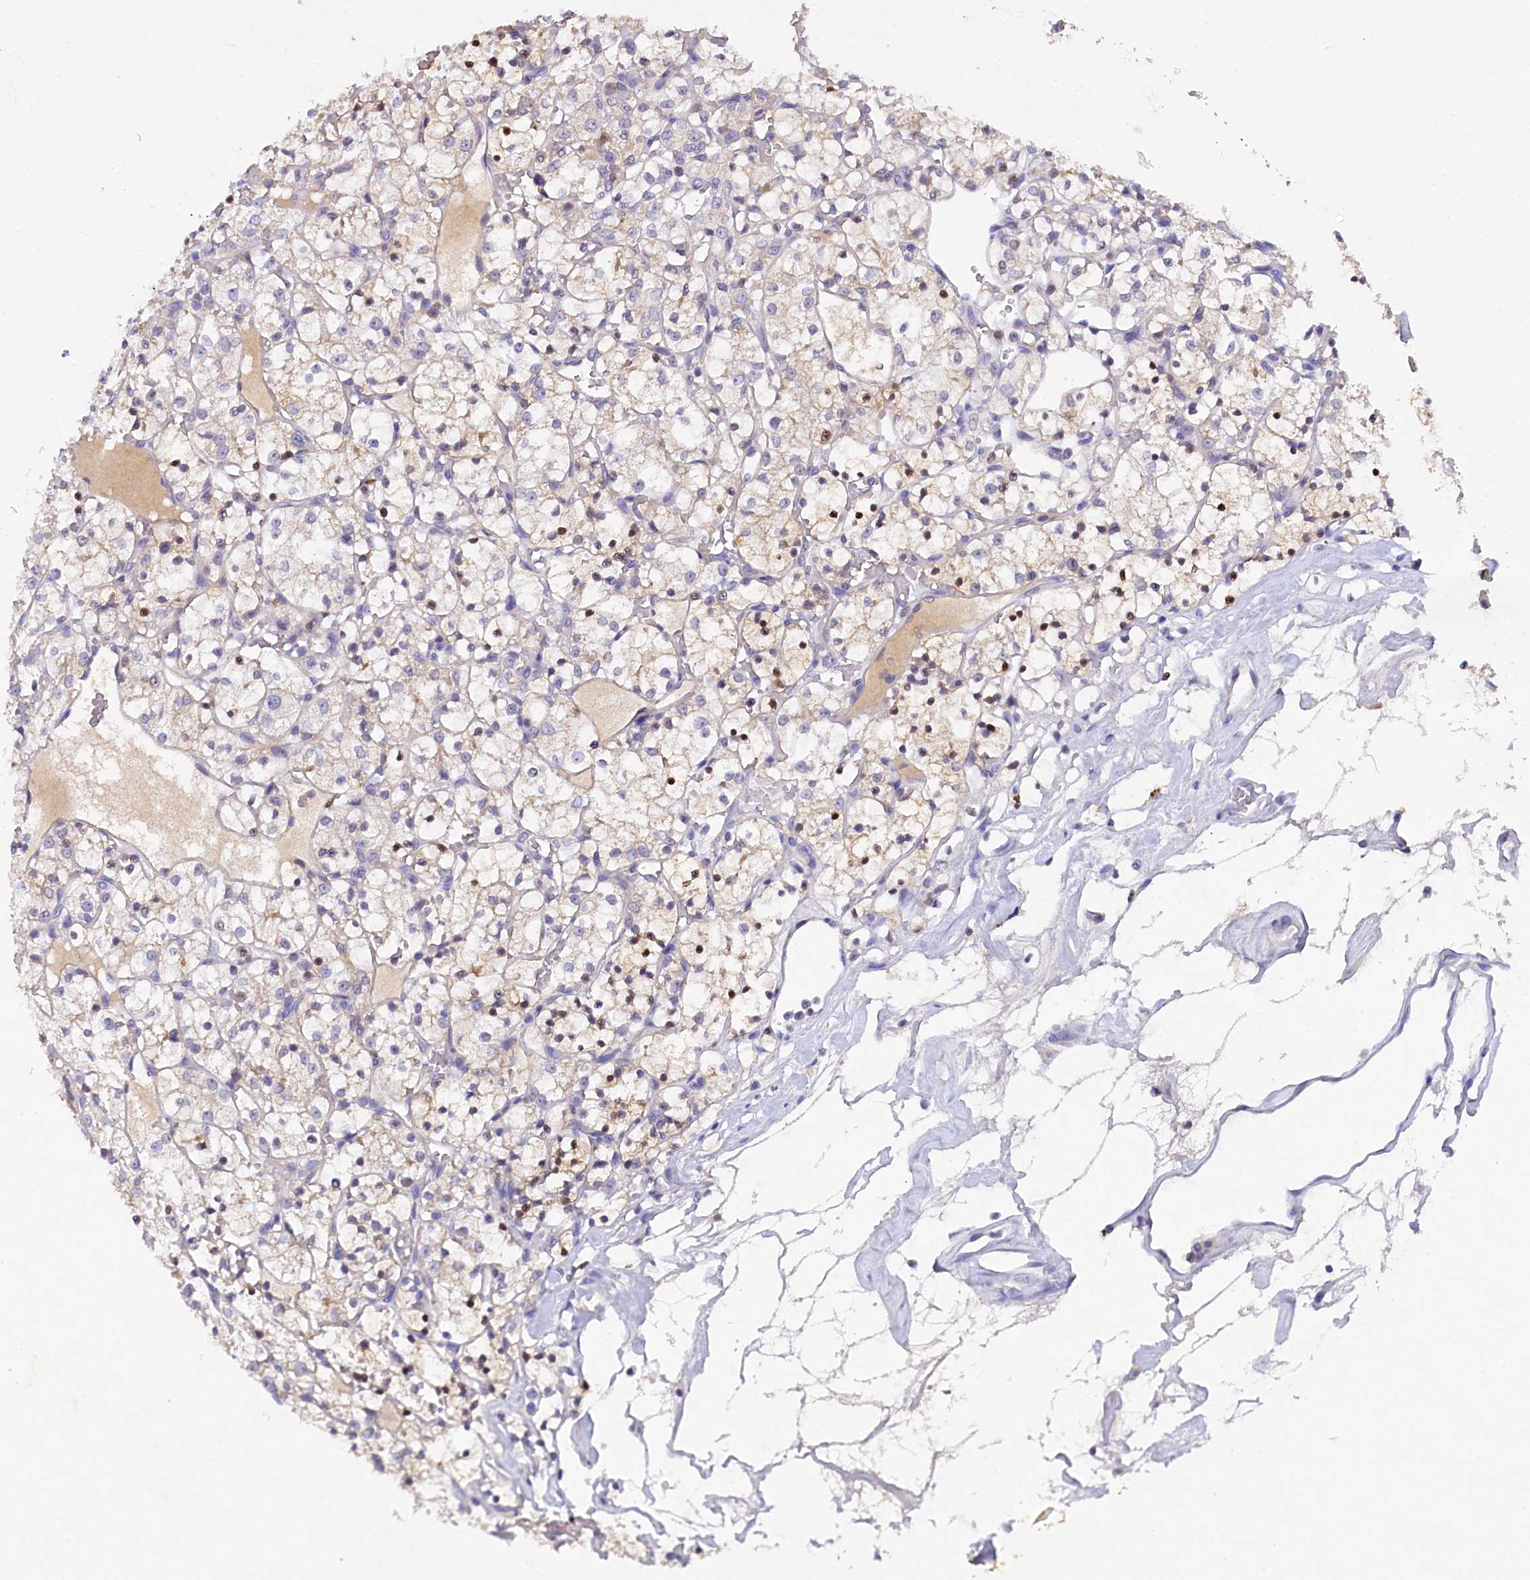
{"staining": {"intensity": "weak", "quantity": "25%-75%", "location": "cytoplasmic/membranous"}, "tissue": "renal cancer", "cell_type": "Tumor cells", "image_type": "cancer", "snomed": [{"axis": "morphology", "description": "Adenocarcinoma, NOS"}, {"axis": "topography", "description": "Kidney"}], "caption": "Protein expression analysis of human renal cancer (adenocarcinoma) reveals weak cytoplasmic/membranous positivity in about 25%-75% of tumor cells.", "gene": "TGDS", "patient": {"sex": "female", "age": 69}}